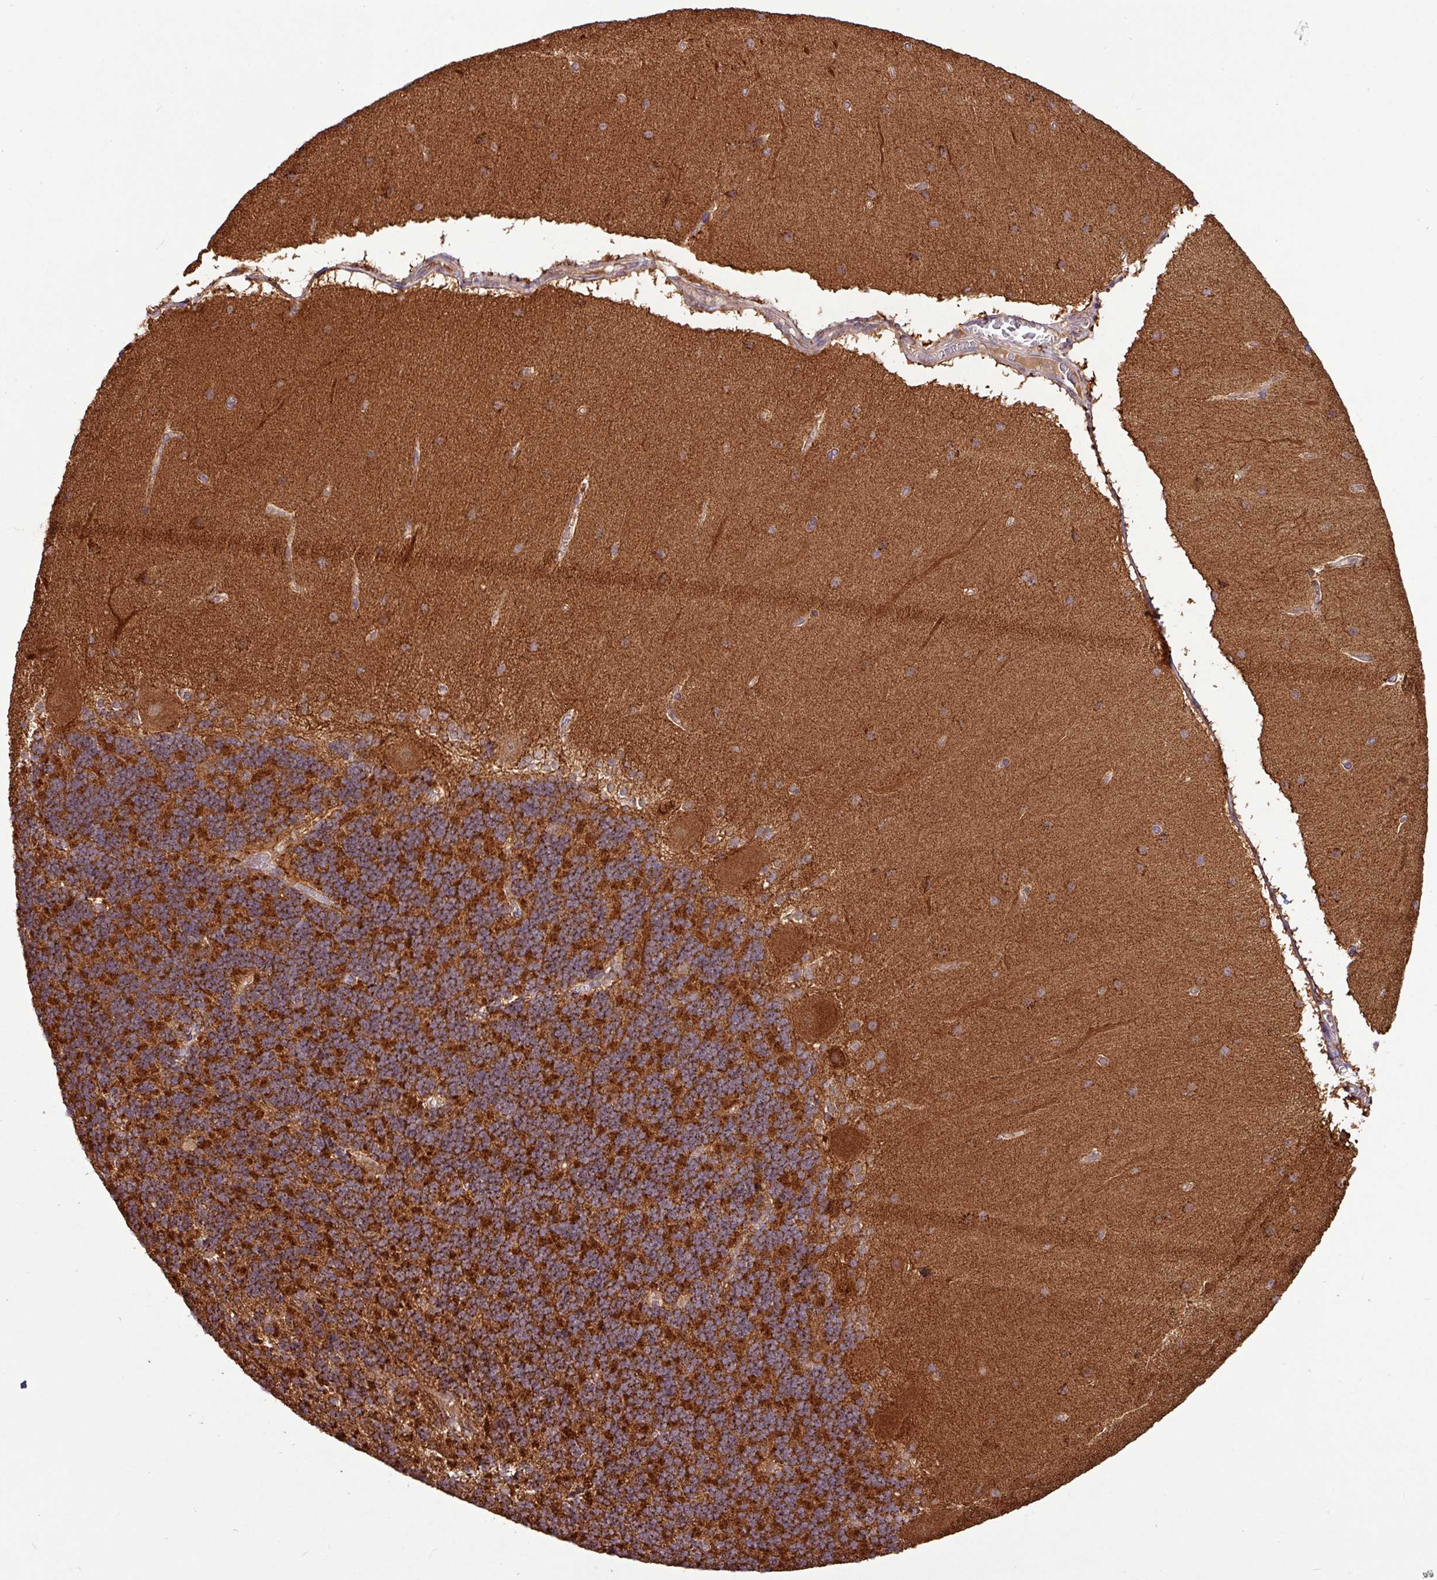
{"staining": {"intensity": "strong", "quantity": ">75%", "location": "cytoplasmic/membranous"}, "tissue": "cerebellum", "cell_type": "Cells in granular layer", "image_type": "normal", "snomed": [{"axis": "morphology", "description": "Normal tissue, NOS"}, {"axis": "topography", "description": "Cerebellum"}], "caption": "IHC micrograph of unremarkable cerebellum stained for a protein (brown), which reveals high levels of strong cytoplasmic/membranous staining in approximately >75% of cells in granular layer.", "gene": "YPEL1", "patient": {"sex": "female", "age": 54}}